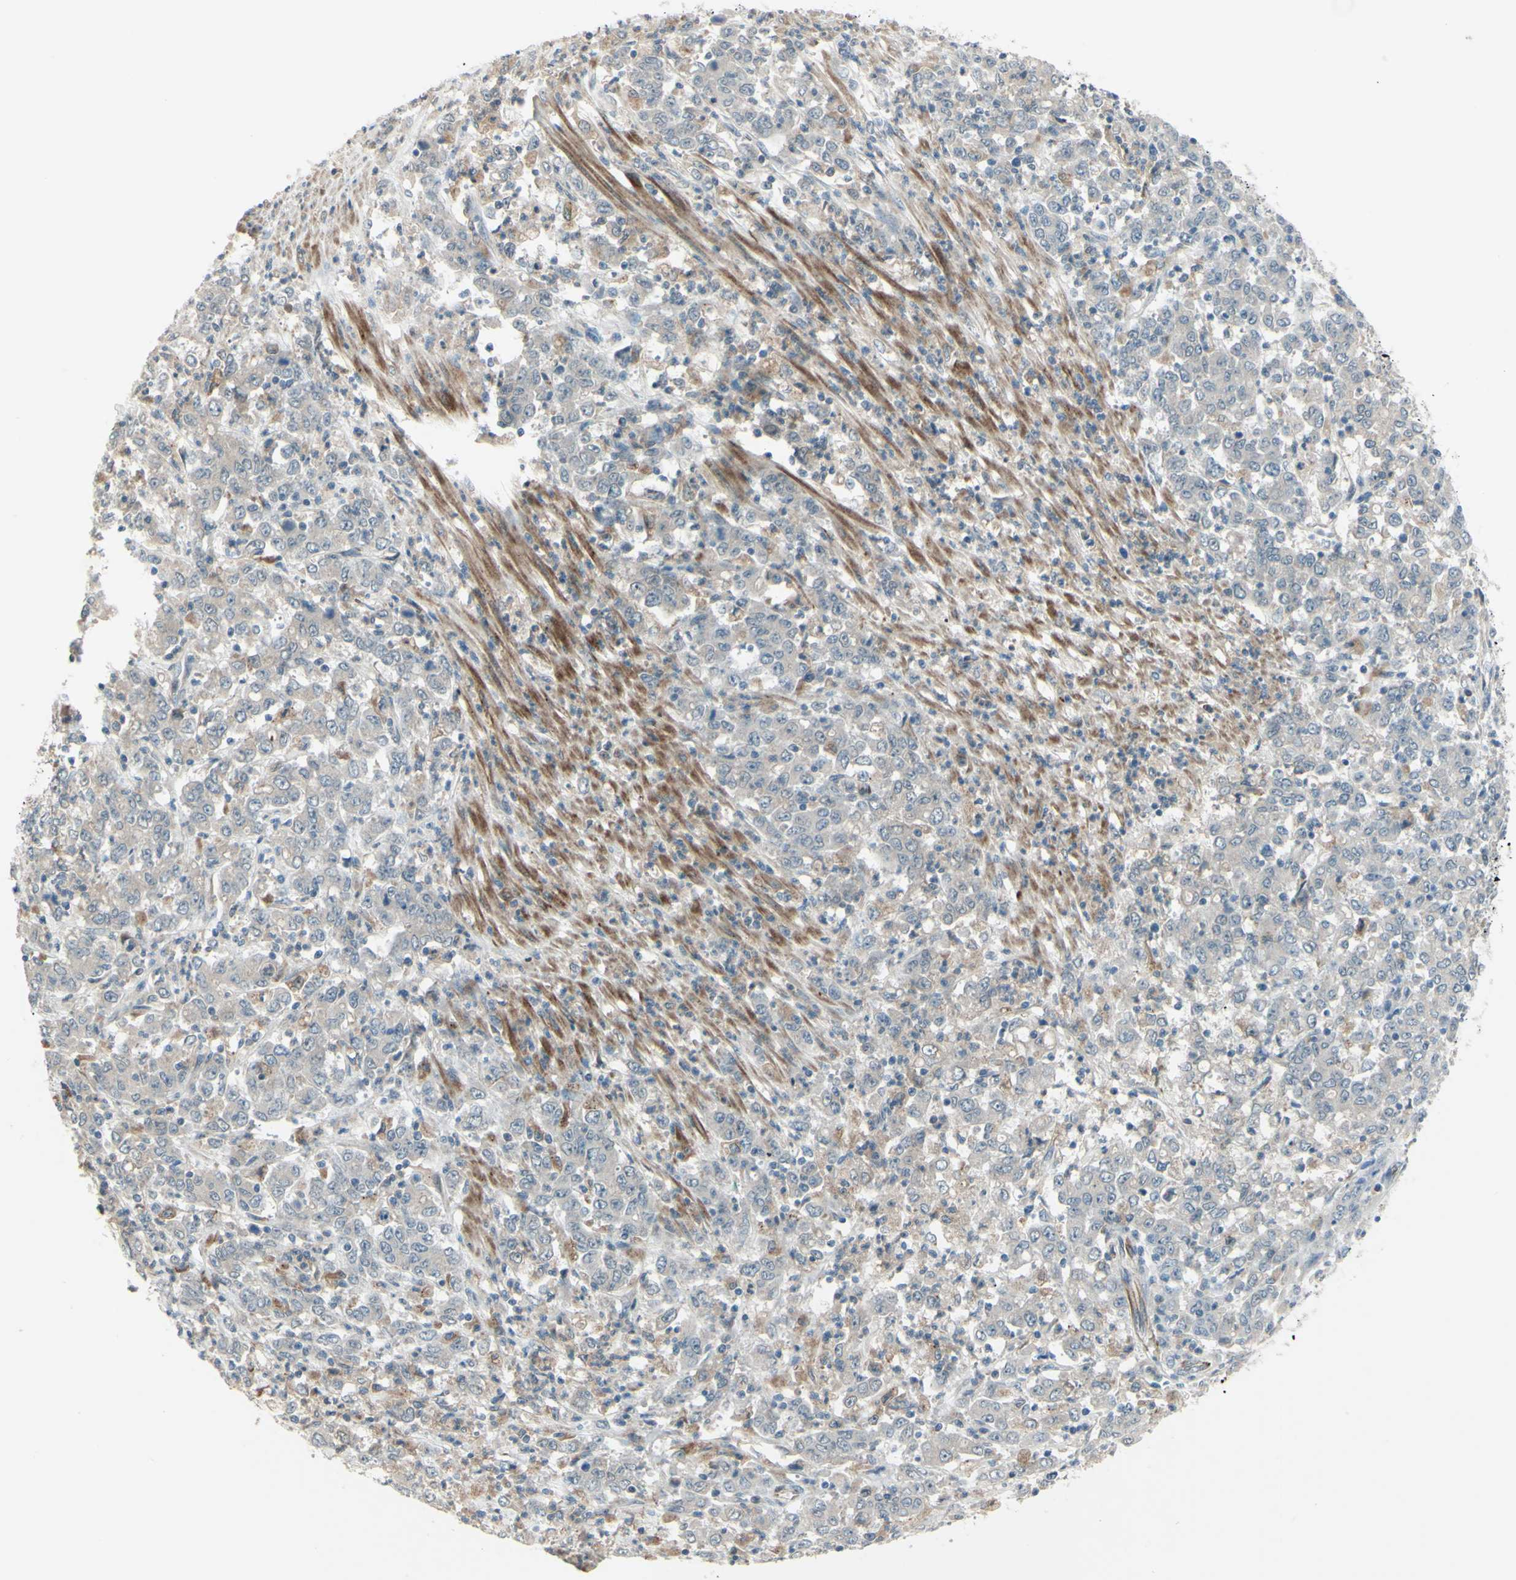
{"staining": {"intensity": "negative", "quantity": "none", "location": "none"}, "tissue": "stomach cancer", "cell_type": "Tumor cells", "image_type": "cancer", "snomed": [{"axis": "morphology", "description": "Adenocarcinoma, NOS"}, {"axis": "topography", "description": "Stomach, lower"}], "caption": "Immunohistochemistry of human stomach adenocarcinoma displays no staining in tumor cells.", "gene": "FGFR2", "patient": {"sex": "female", "age": 71}}